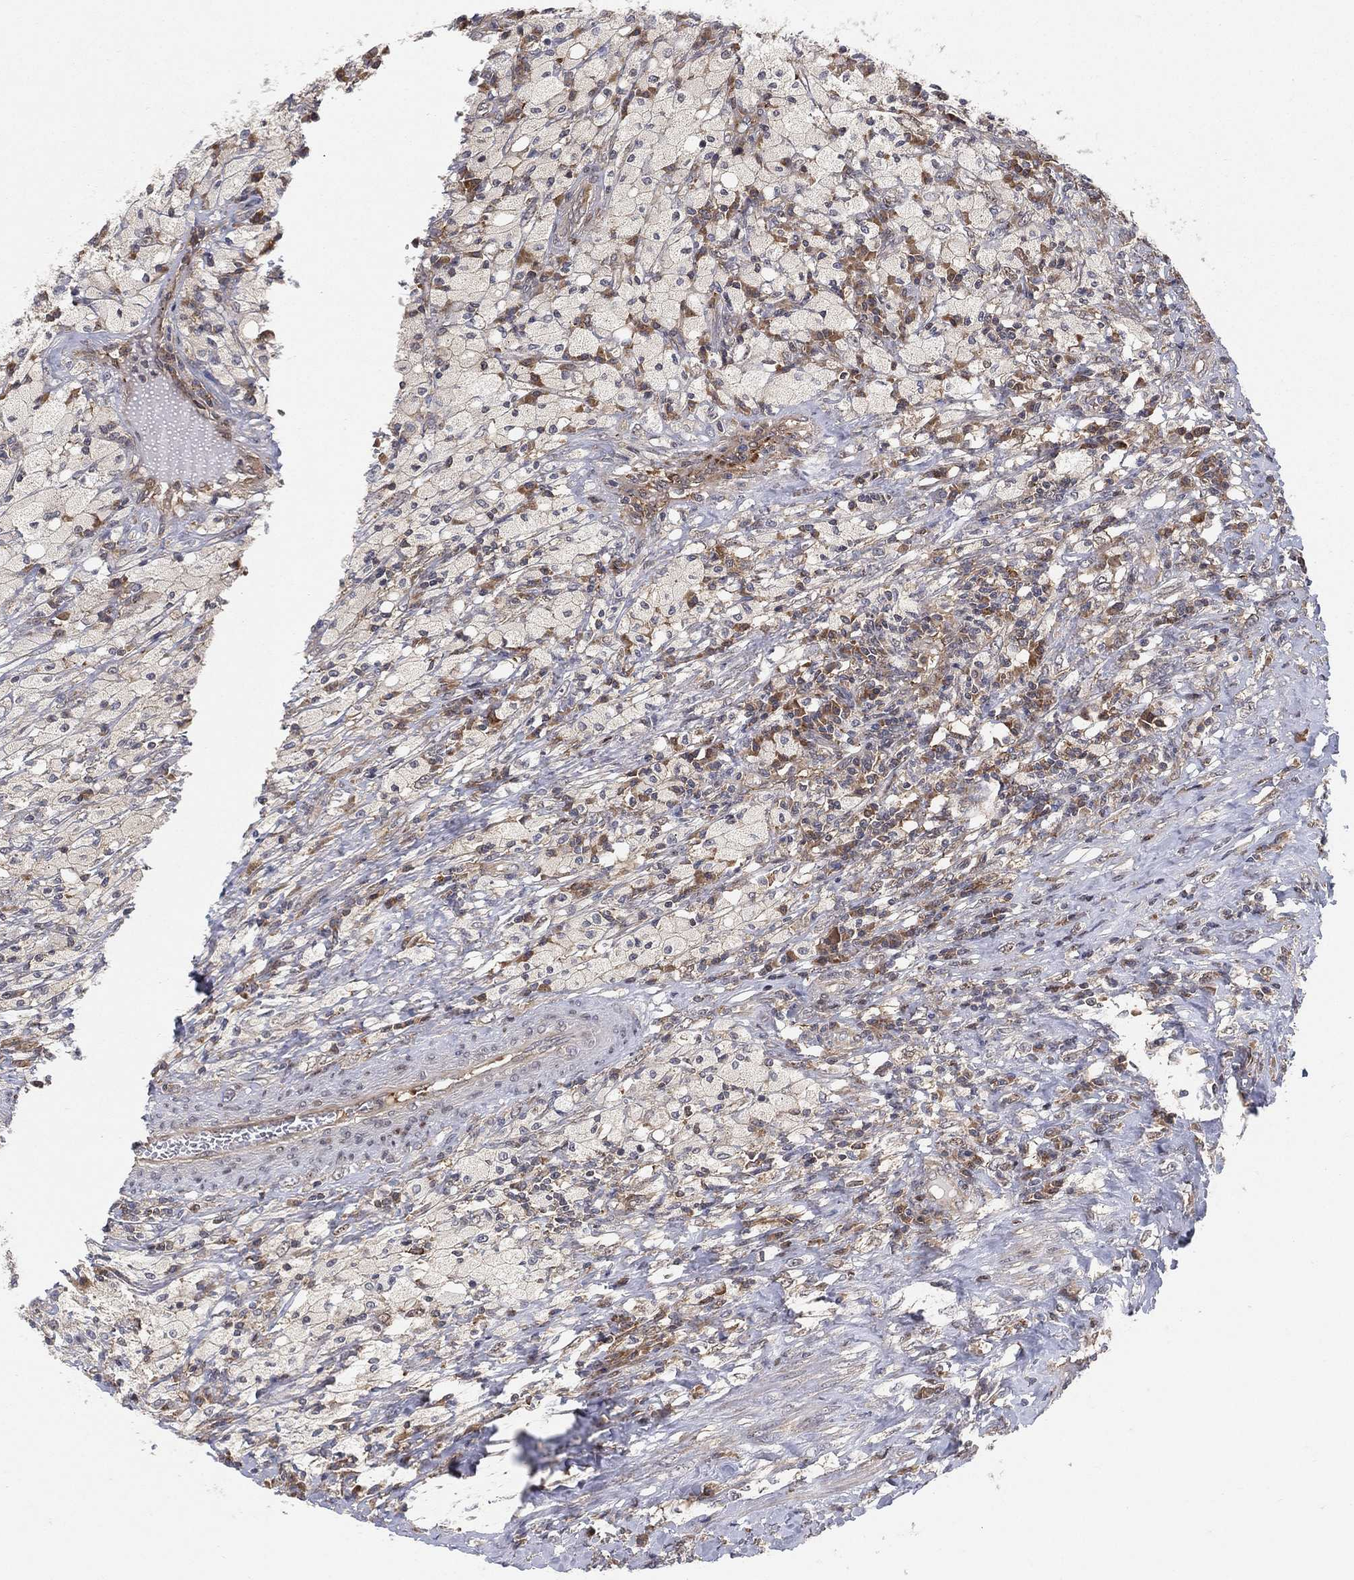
{"staining": {"intensity": "strong", "quantity": "25%-75%", "location": "cytoplasmic/membranous"}, "tissue": "testis cancer", "cell_type": "Tumor cells", "image_type": "cancer", "snomed": [{"axis": "morphology", "description": "Necrosis, NOS"}, {"axis": "morphology", "description": "Carcinoma, Embryonal, NOS"}, {"axis": "topography", "description": "Testis"}], "caption": "High-magnification brightfield microscopy of embryonal carcinoma (testis) stained with DAB (3,3'-diaminobenzidine) (brown) and counterstained with hematoxylin (blue). tumor cells exhibit strong cytoplasmic/membranous staining is present in about25%-75% of cells.", "gene": "TMTC4", "patient": {"sex": "male", "age": 19}}